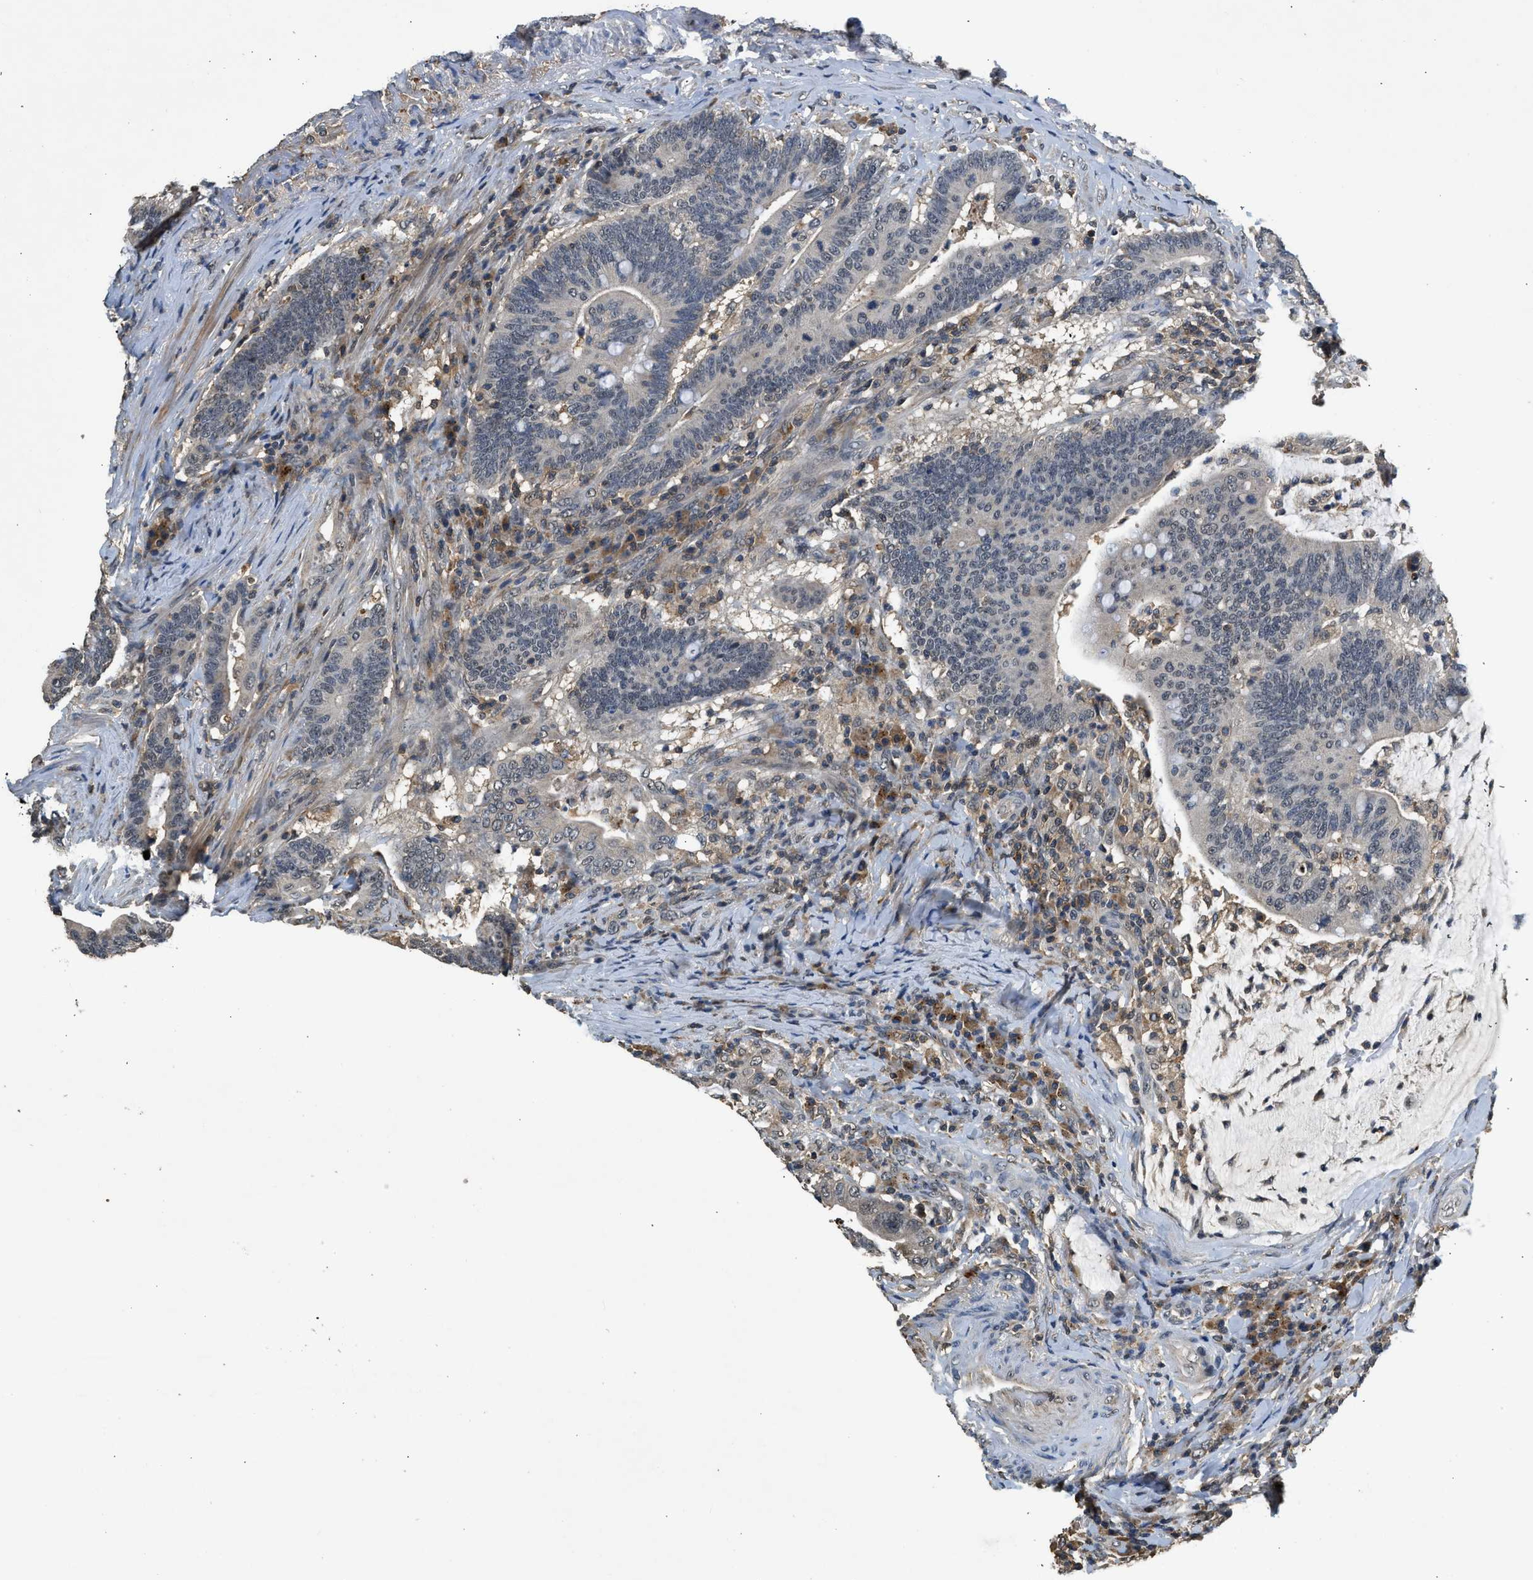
{"staining": {"intensity": "weak", "quantity": "<25%", "location": "nuclear"}, "tissue": "colorectal cancer", "cell_type": "Tumor cells", "image_type": "cancer", "snomed": [{"axis": "morphology", "description": "Normal tissue, NOS"}, {"axis": "morphology", "description": "Adenocarcinoma, NOS"}, {"axis": "topography", "description": "Colon"}], "caption": "Protein analysis of colorectal adenocarcinoma demonstrates no significant positivity in tumor cells.", "gene": "SLC15A4", "patient": {"sex": "female", "age": 66}}